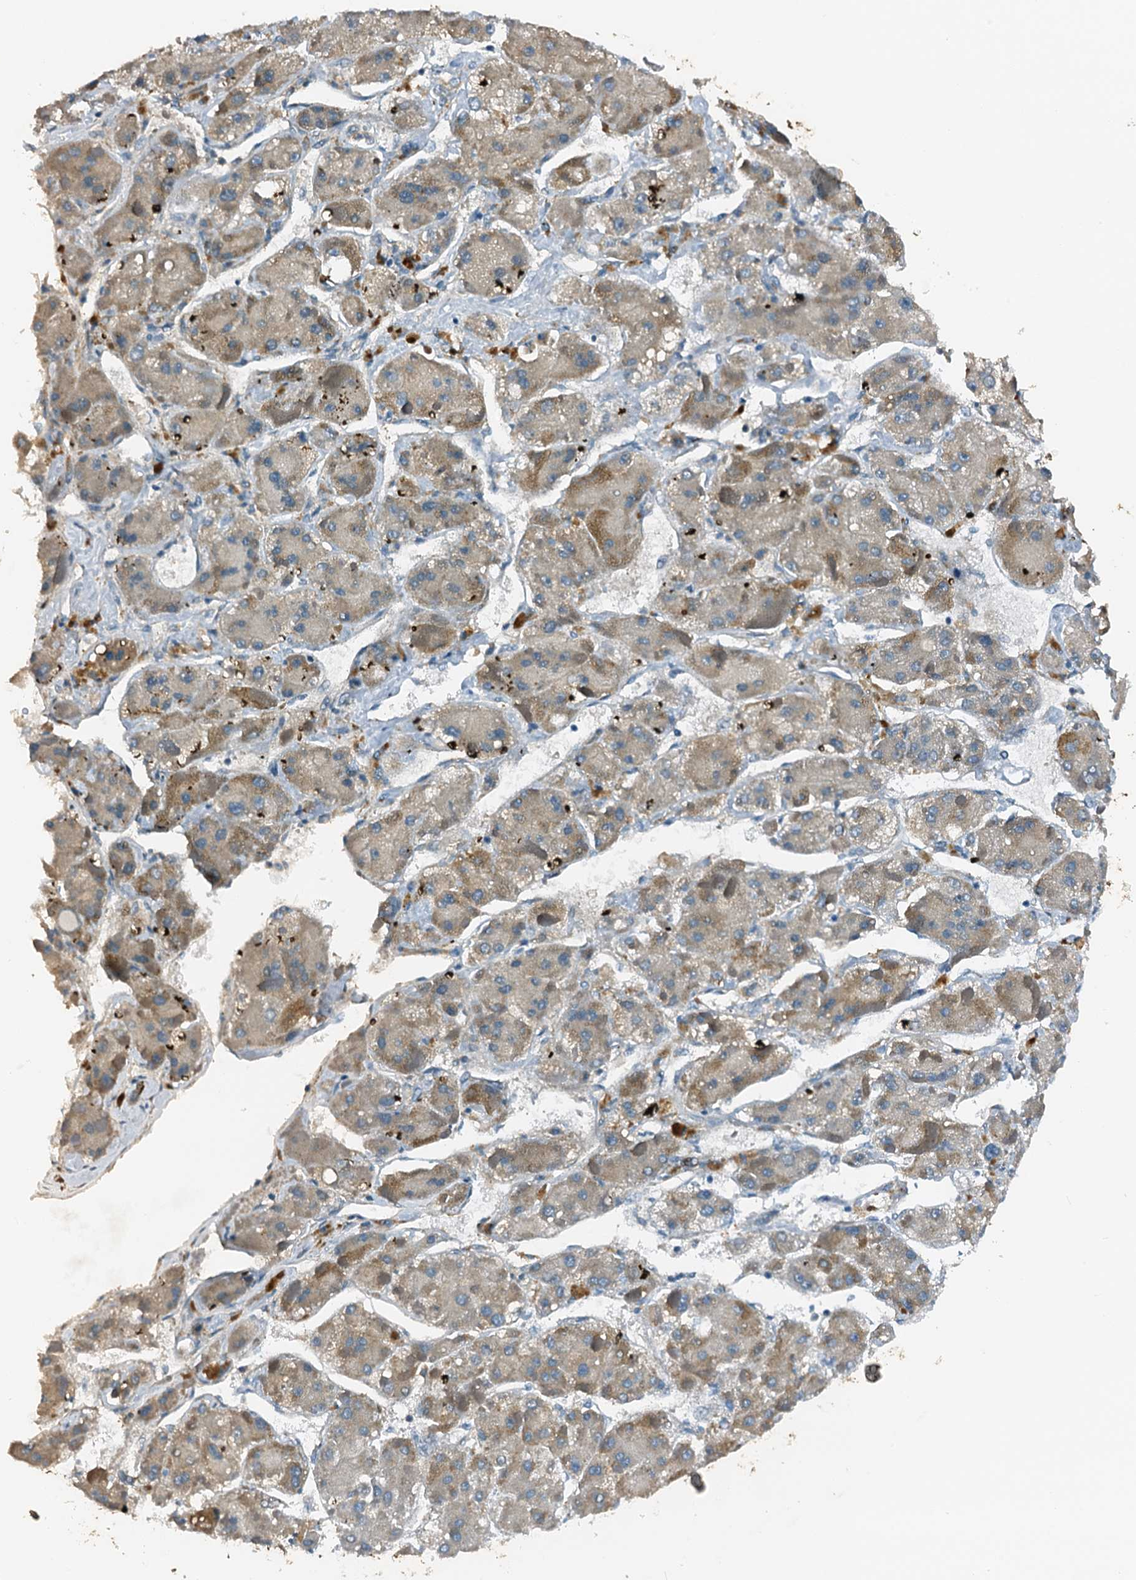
{"staining": {"intensity": "weak", "quantity": "25%-75%", "location": "cytoplasmic/membranous"}, "tissue": "liver cancer", "cell_type": "Tumor cells", "image_type": "cancer", "snomed": [{"axis": "morphology", "description": "Carcinoma, Hepatocellular, NOS"}, {"axis": "topography", "description": "Liver"}], "caption": "IHC micrograph of liver cancer (hepatocellular carcinoma) stained for a protein (brown), which exhibits low levels of weak cytoplasmic/membranous expression in about 25%-75% of tumor cells.", "gene": "ZNF606", "patient": {"sex": "female", "age": 73}}